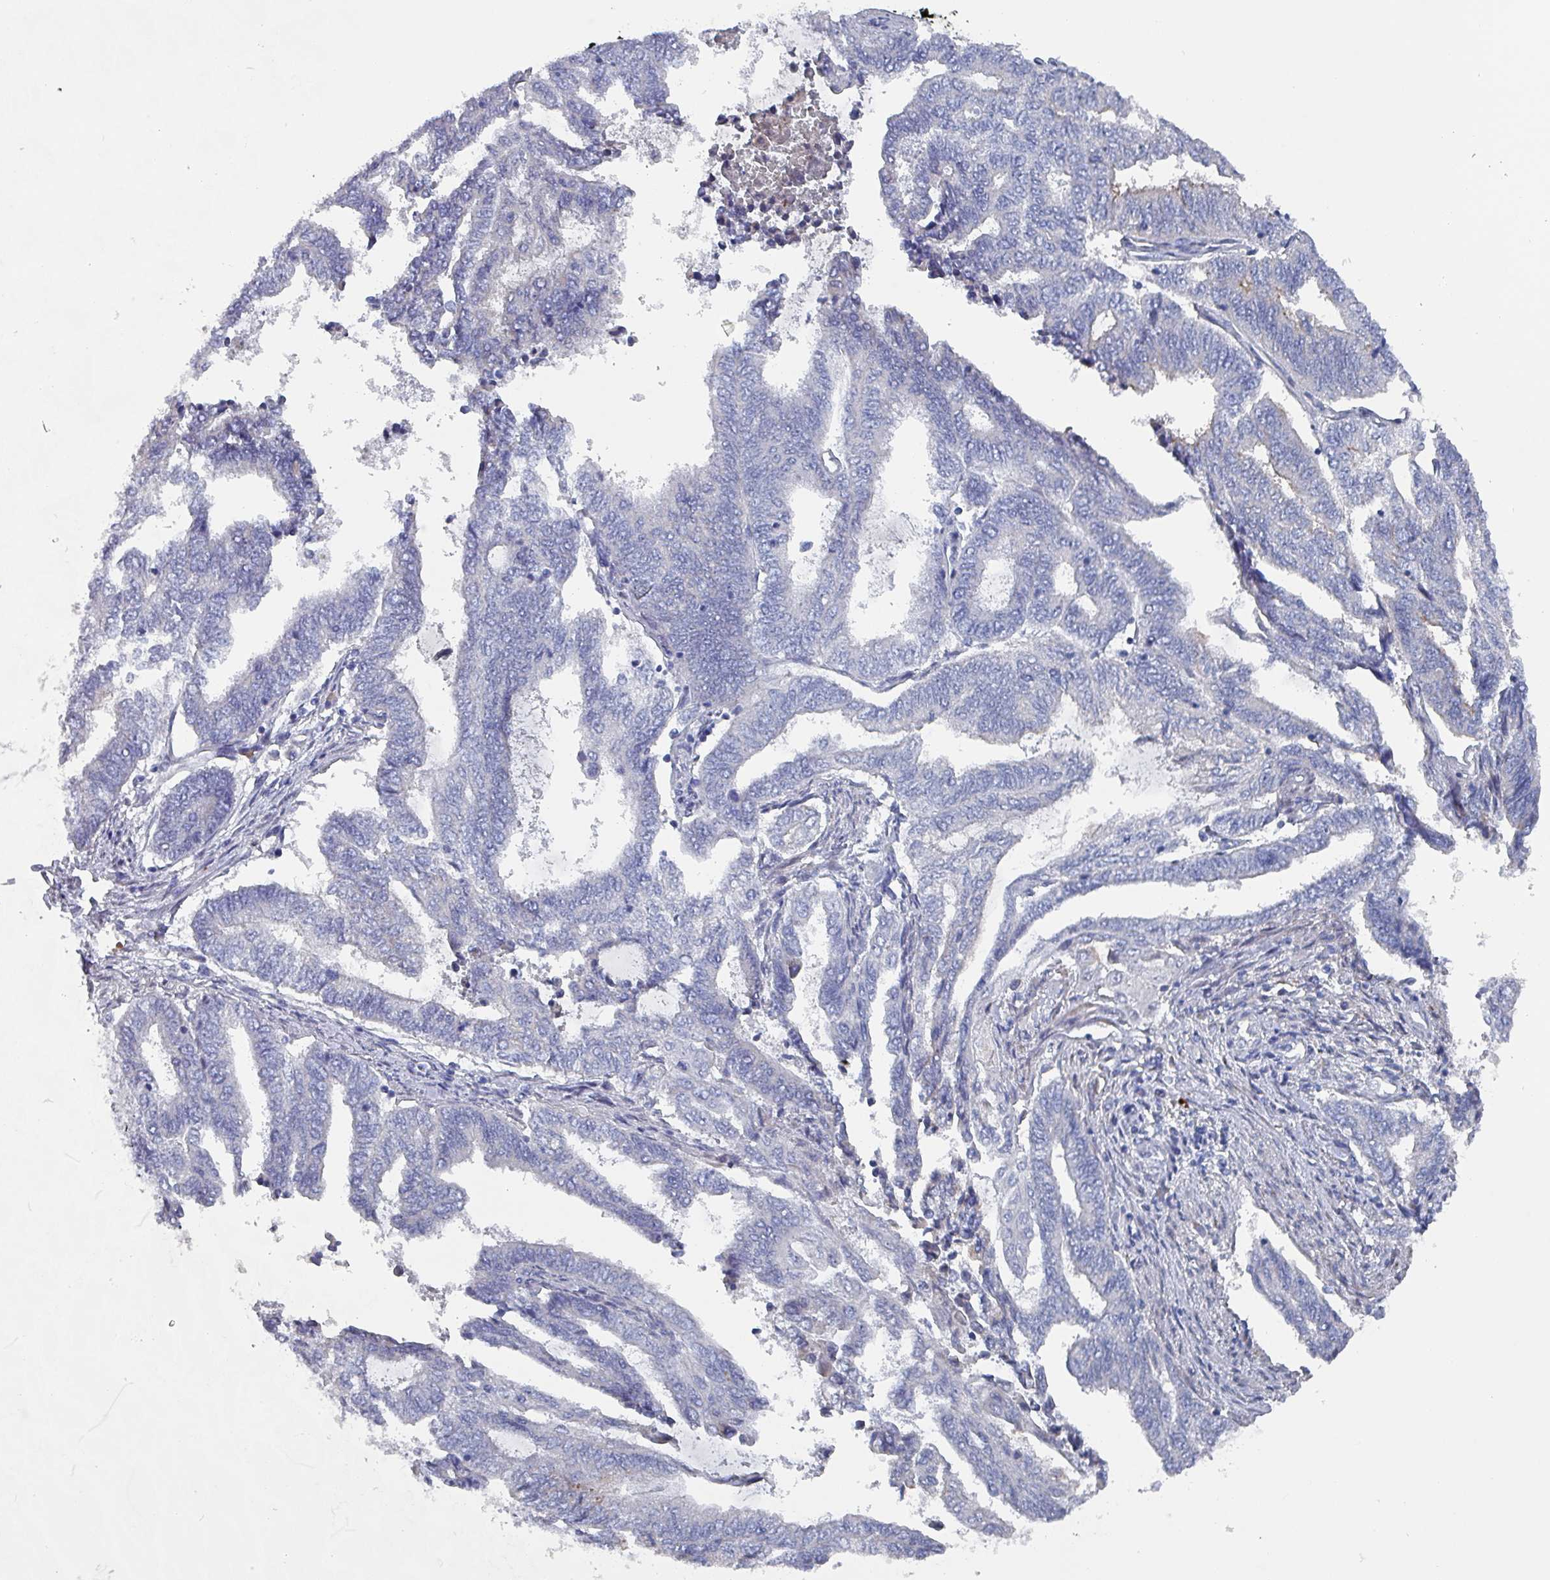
{"staining": {"intensity": "negative", "quantity": "none", "location": "none"}, "tissue": "endometrial cancer", "cell_type": "Tumor cells", "image_type": "cancer", "snomed": [{"axis": "morphology", "description": "Adenocarcinoma, NOS"}, {"axis": "topography", "description": "Uterus"}, {"axis": "topography", "description": "Endometrium"}], "caption": "A histopathology image of endometrial cancer (adenocarcinoma) stained for a protein shows no brown staining in tumor cells.", "gene": "DRD5", "patient": {"sex": "female", "age": 70}}